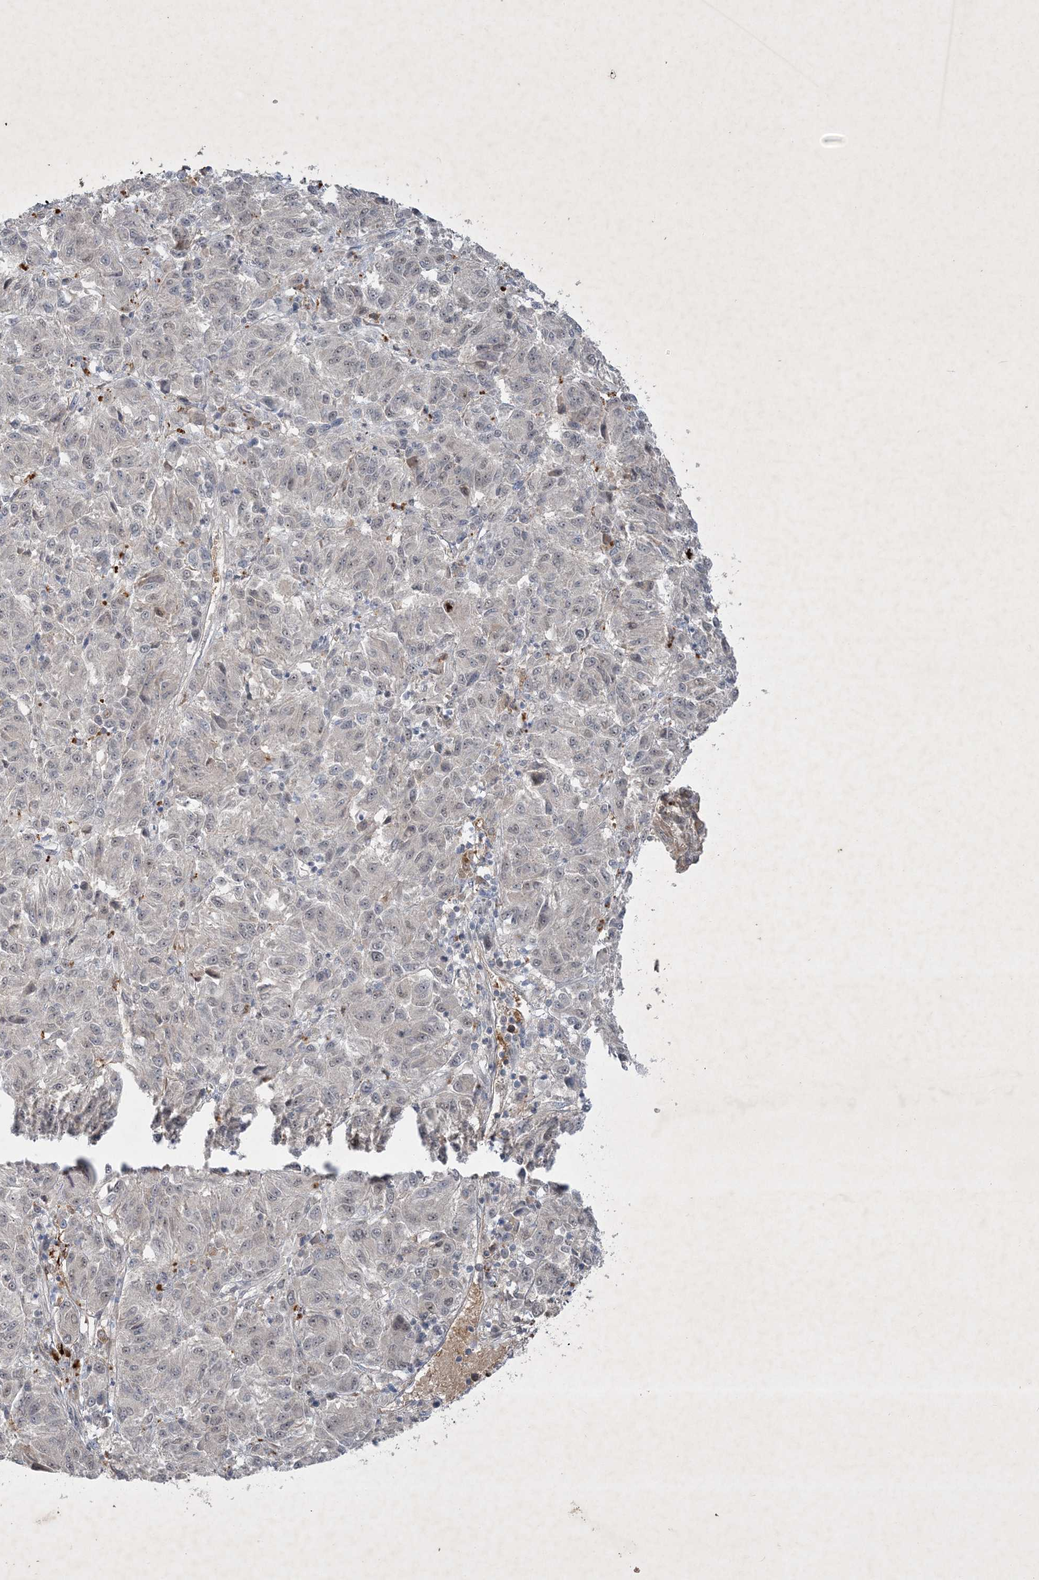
{"staining": {"intensity": "negative", "quantity": "none", "location": "none"}, "tissue": "melanoma", "cell_type": "Tumor cells", "image_type": "cancer", "snomed": [{"axis": "morphology", "description": "Malignant melanoma, Metastatic site"}, {"axis": "topography", "description": "Lung"}], "caption": "Melanoma stained for a protein using IHC reveals no positivity tumor cells.", "gene": "THG1L", "patient": {"sex": "male", "age": 64}}